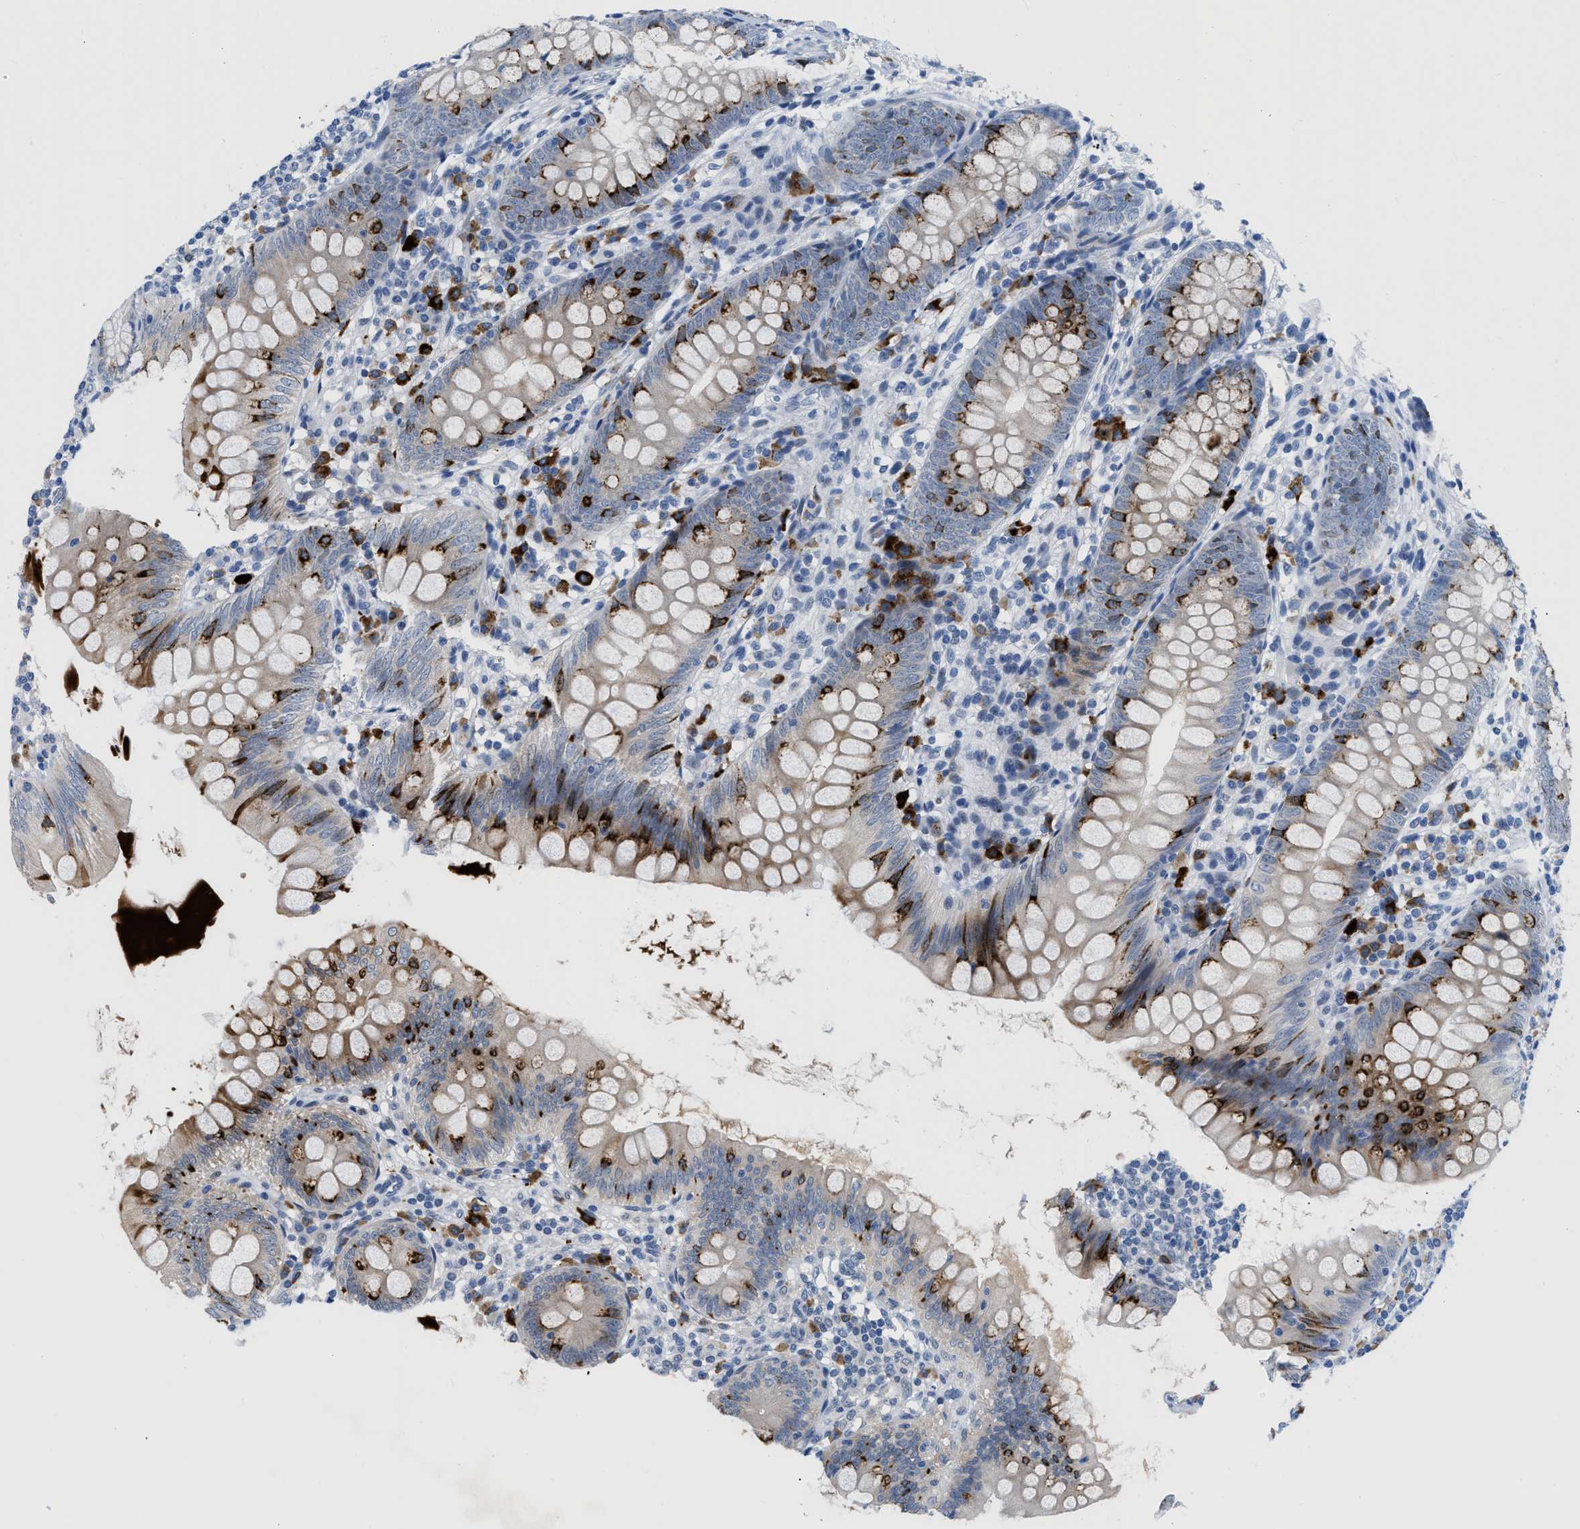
{"staining": {"intensity": "strong", "quantity": "<25%", "location": "cytoplasmic/membranous"}, "tissue": "appendix", "cell_type": "Glandular cells", "image_type": "normal", "snomed": [{"axis": "morphology", "description": "Normal tissue, NOS"}, {"axis": "topography", "description": "Appendix"}], "caption": "IHC of benign appendix reveals medium levels of strong cytoplasmic/membranous staining in approximately <25% of glandular cells.", "gene": "OR9K2", "patient": {"sex": "female", "age": 77}}